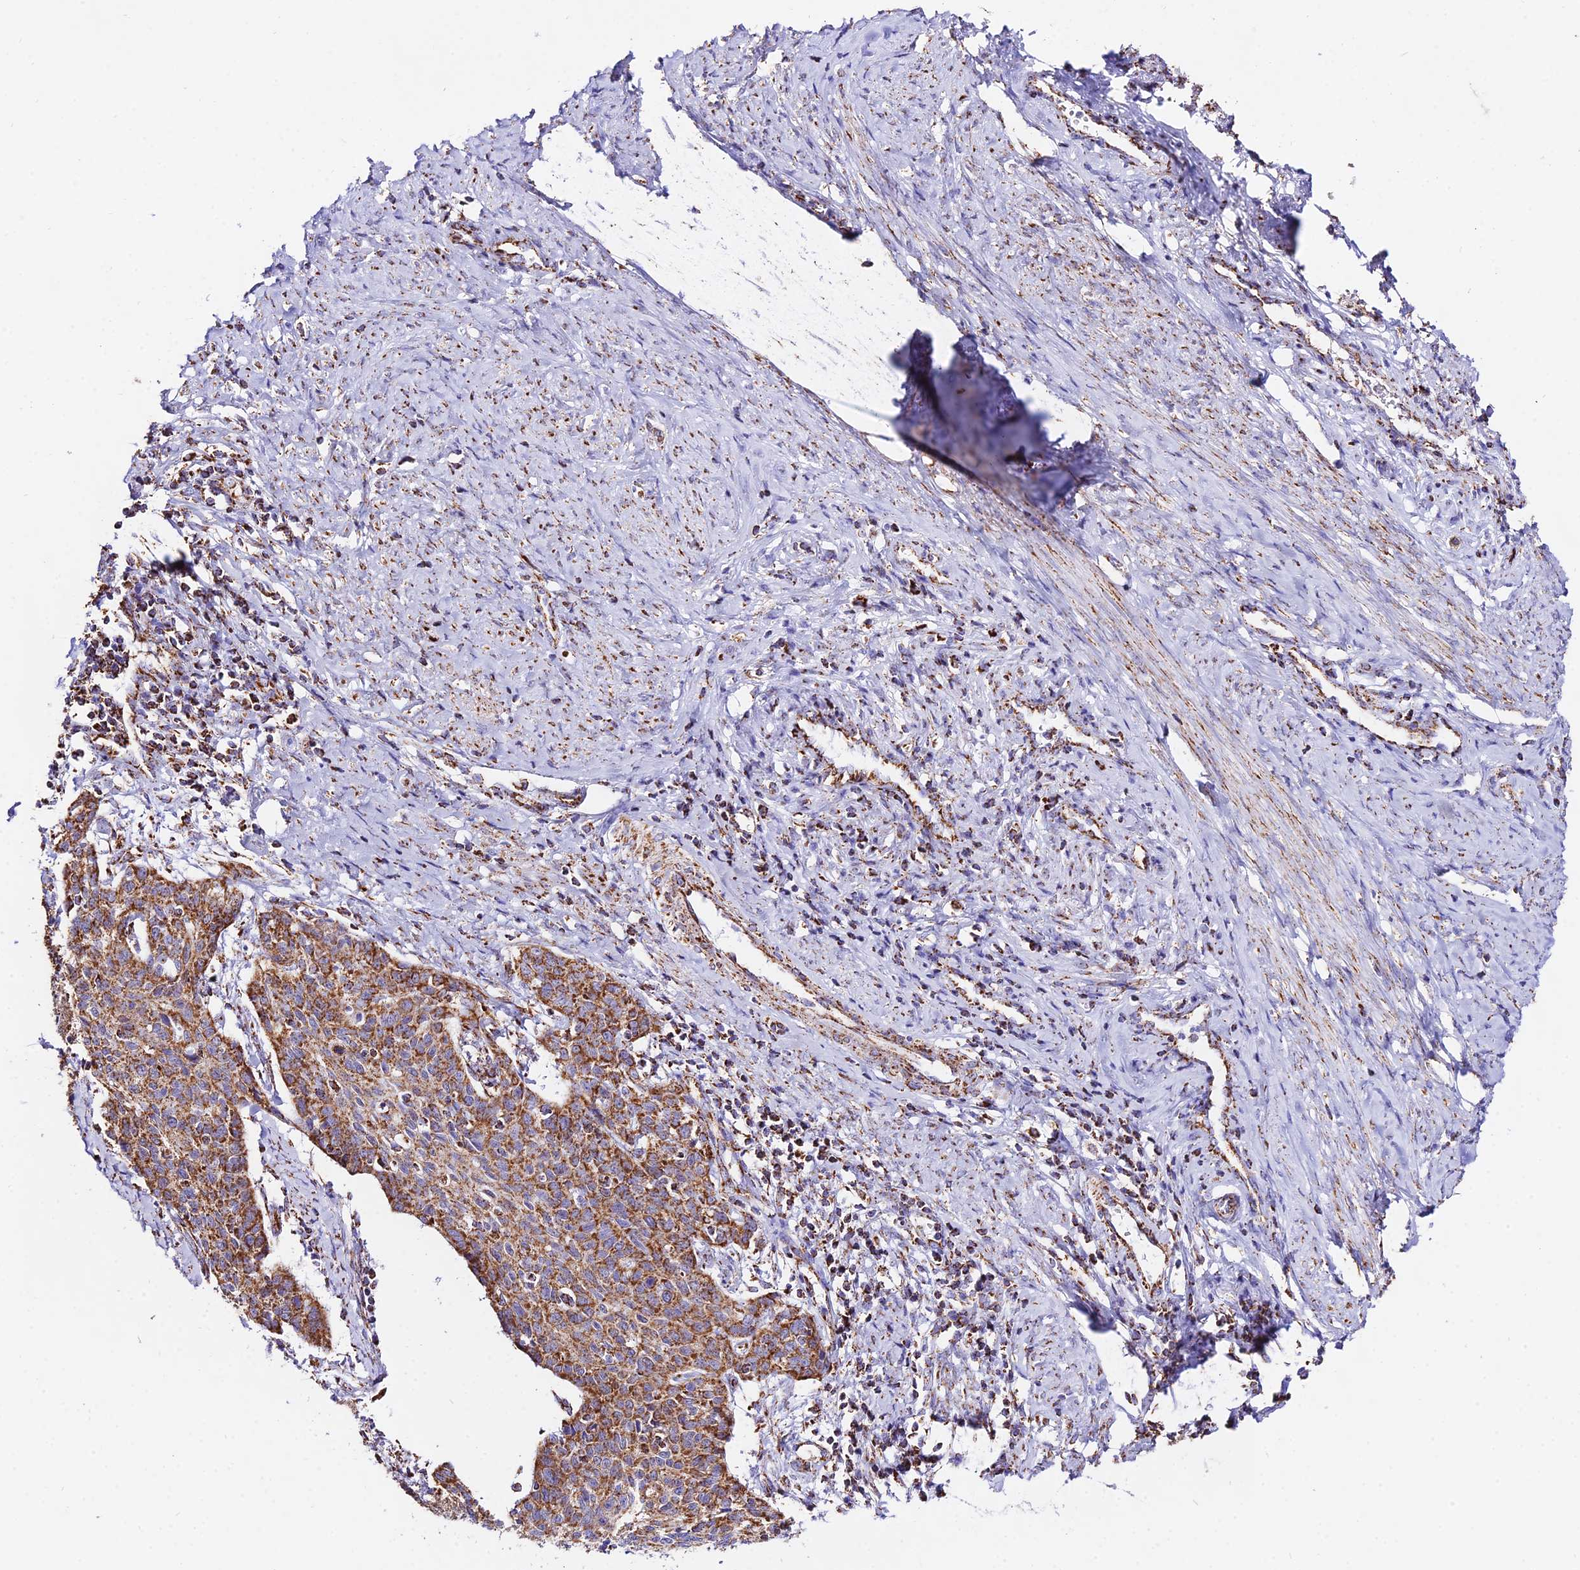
{"staining": {"intensity": "moderate", "quantity": ">75%", "location": "cytoplasmic/membranous"}, "tissue": "cervical cancer", "cell_type": "Tumor cells", "image_type": "cancer", "snomed": [{"axis": "morphology", "description": "Squamous cell carcinoma, NOS"}, {"axis": "topography", "description": "Cervix"}], "caption": "A brown stain shows moderate cytoplasmic/membranous positivity of a protein in cervical cancer (squamous cell carcinoma) tumor cells.", "gene": "ATP5PD", "patient": {"sex": "female", "age": 39}}